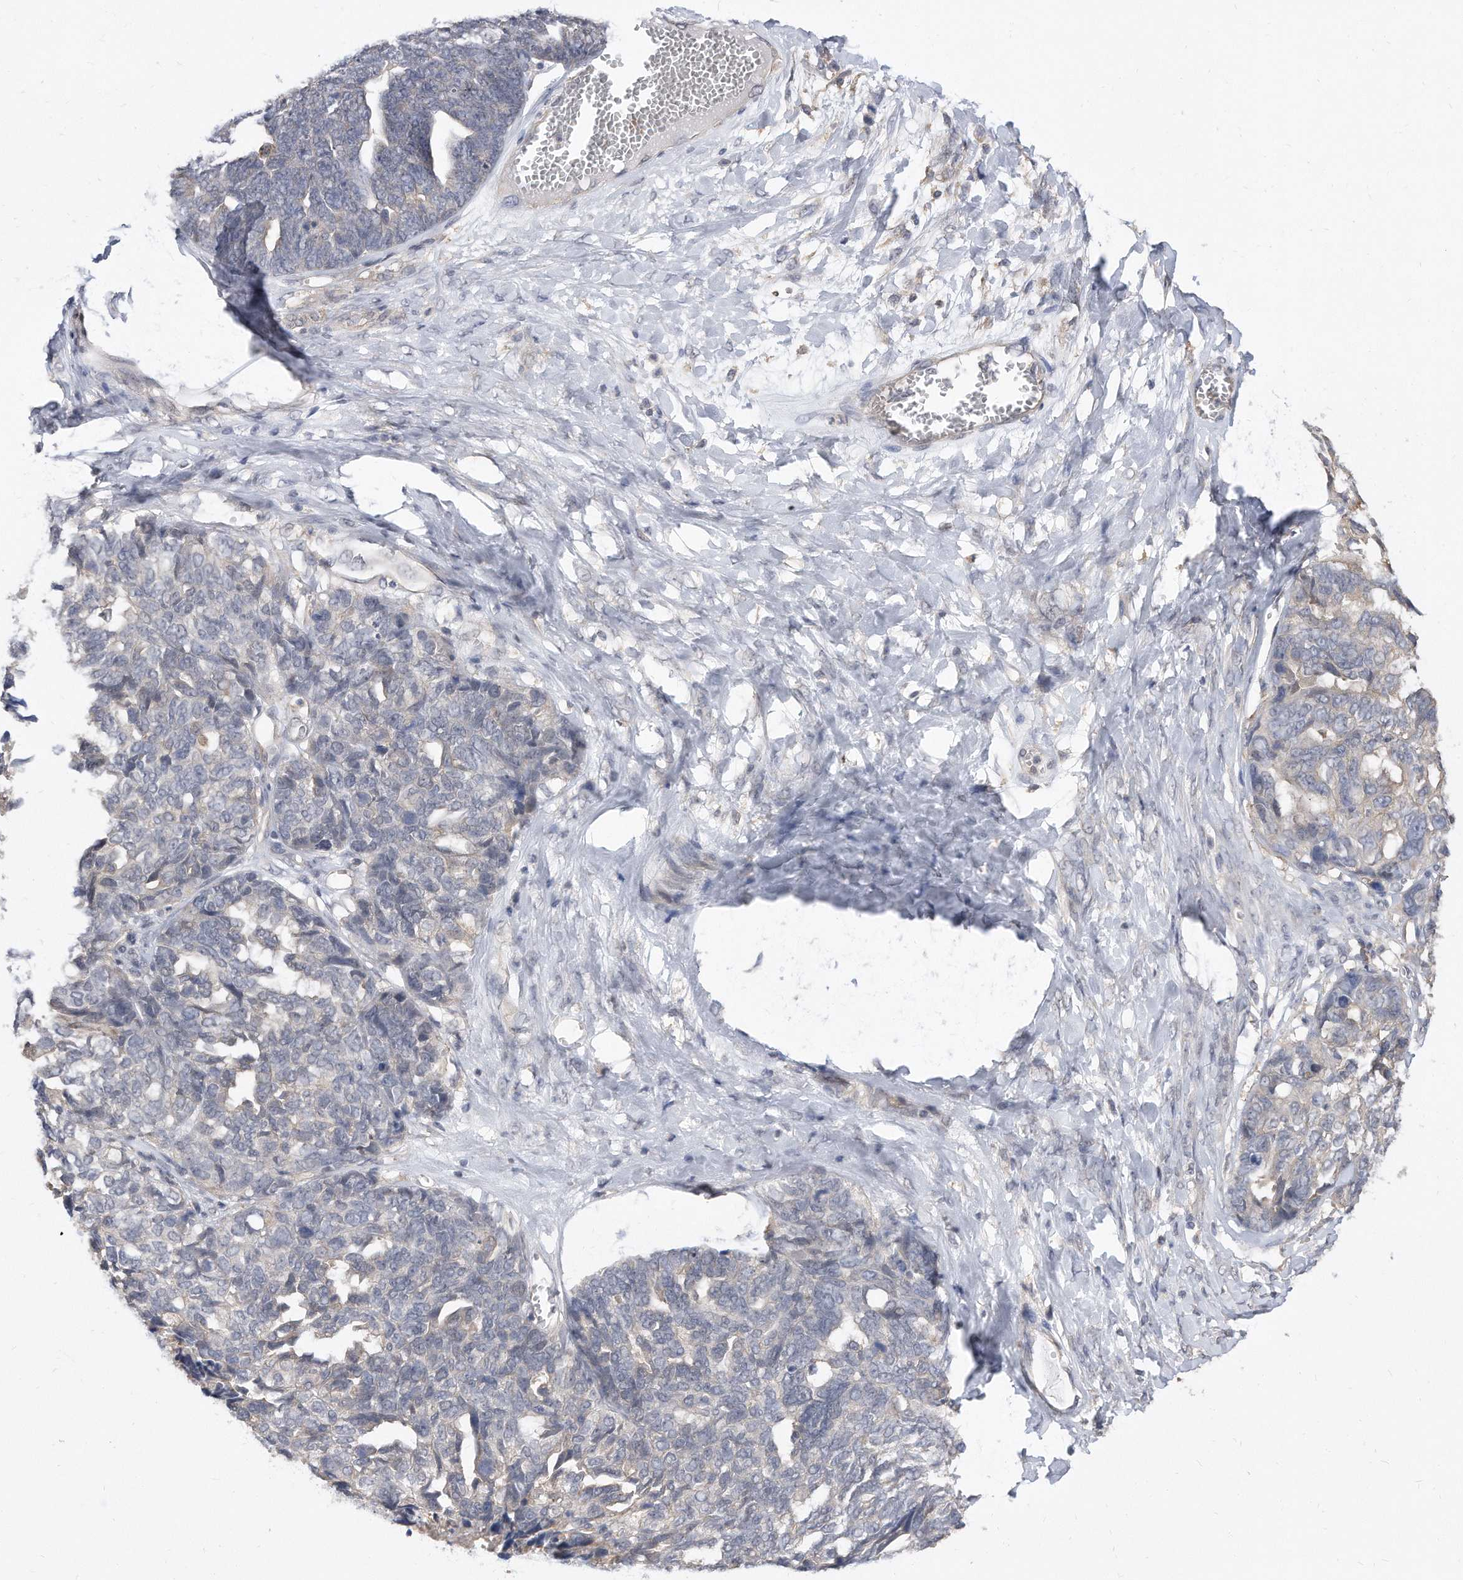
{"staining": {"intensity": "negative", "quantity": "none", "location": "none"}, "tissue": "ovarian cancer", "cell_type": "Tumor cells", "image_type": "cancer", "snomed": [{"axis": "morphology", "description": "Cystadenocarcinoma, serous, NOS"}, {"axis": "topography", "description": "Ovary"}], "caption": "Histopathology image shows no significant protein expression in tumor cells of ovarian cancer.", "gene": "TCP1", "patient": {"sex": "female", "age": 79}}